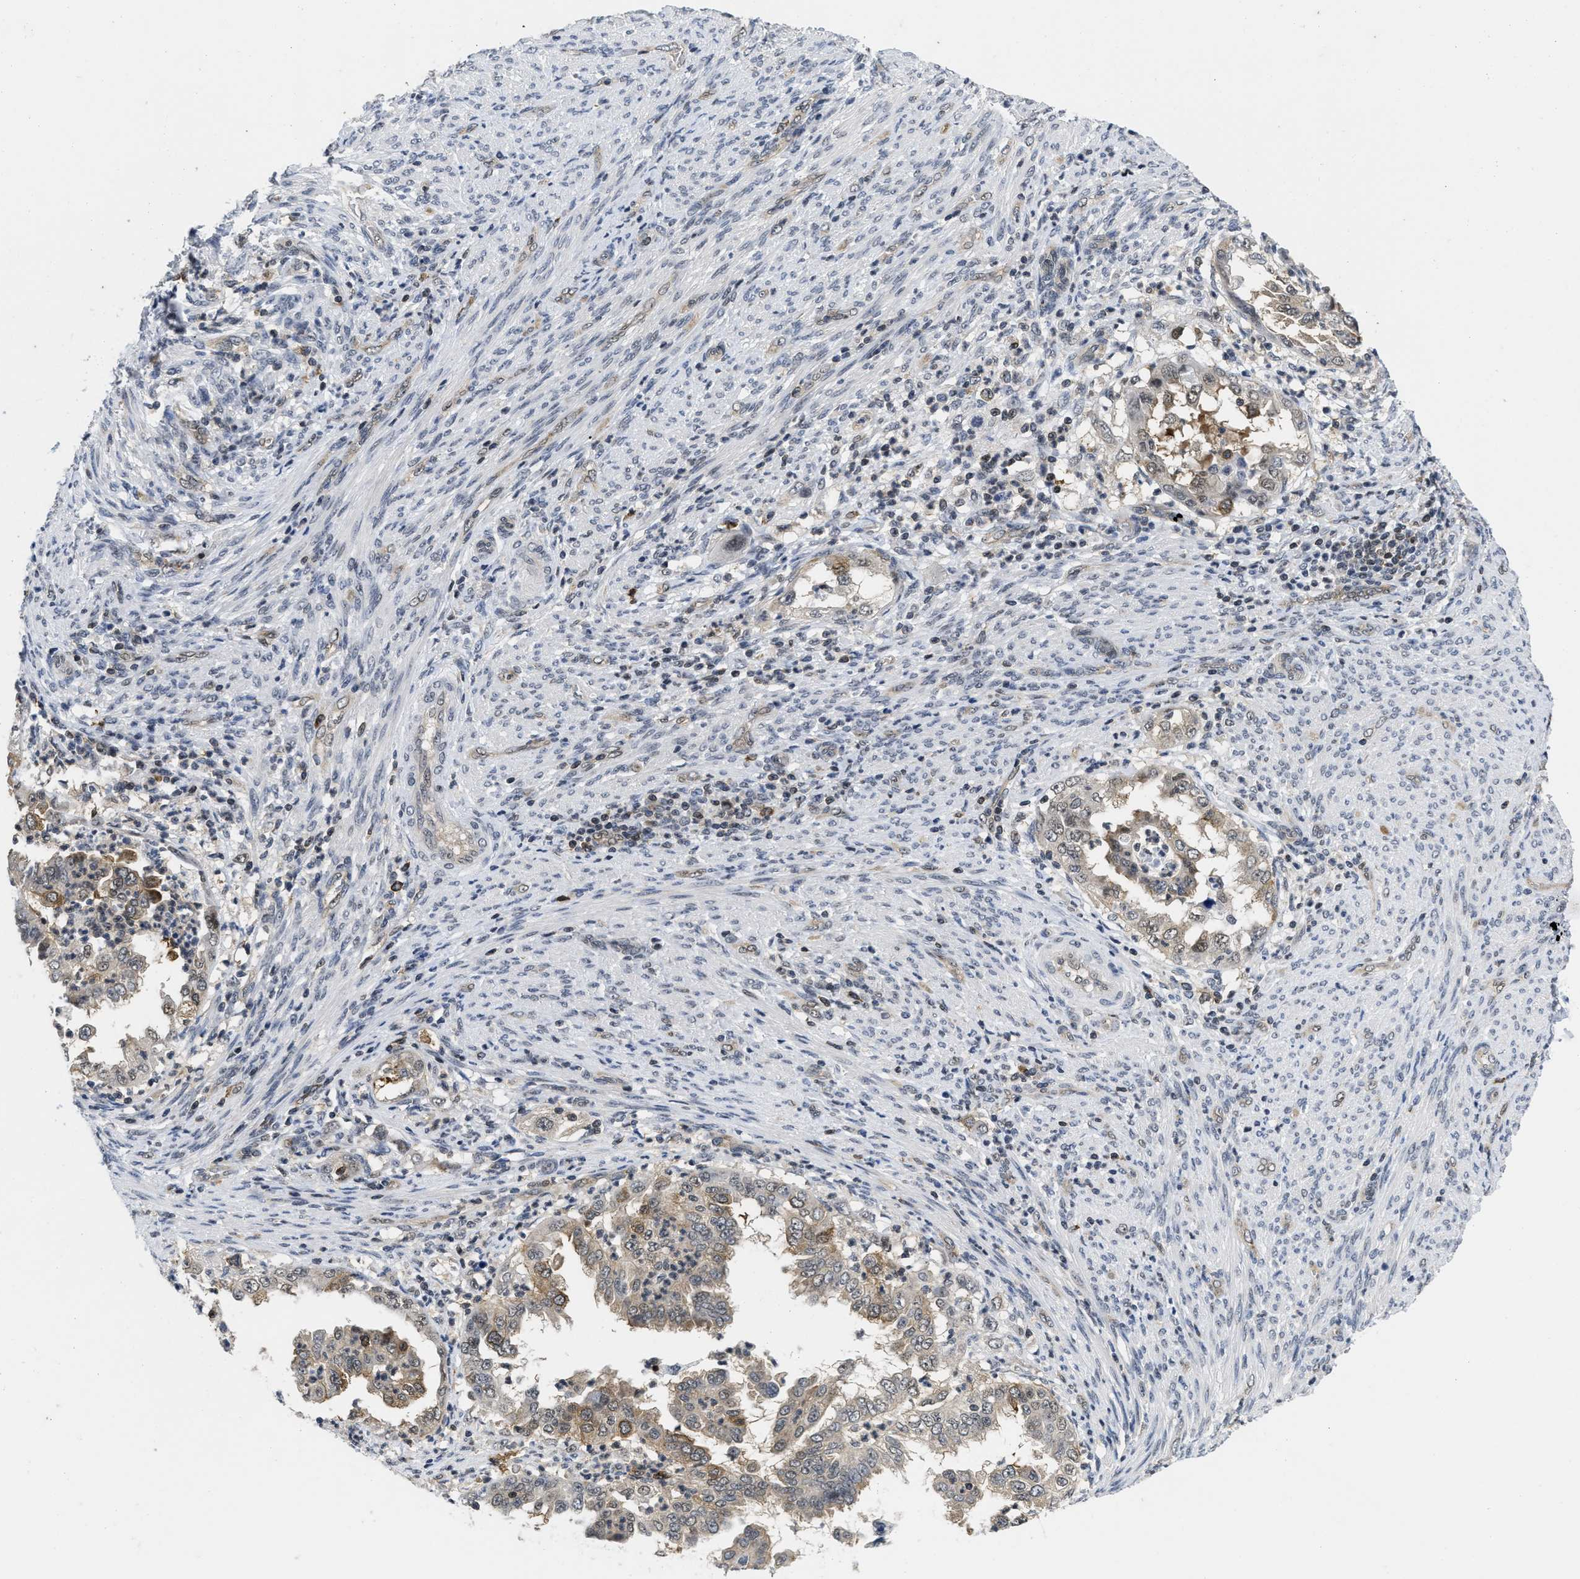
{"staining": {"intensity": "moderate", "quantity": "25%-75%", "location": "cytoplasmic/membranous"}, "tissue": "endometrial cancer", "cell_type": "Tumor cells", "image_type": "cancer", "snomed": [{"axis": "morphology", "description": "Adenocarcinoma, NOS"}, {"axis": "topography", "description": "Endometrium"}], "caption": "Moderate cytoplasmic/membranous expression for a protein is present in about 25%-75% of tumor cells of endometrial cancer (adenocarcinoma) using immunohistochemistry (IHC).", "gene": "HIF1A", "patient": {"sex": "female", "age": 85}}